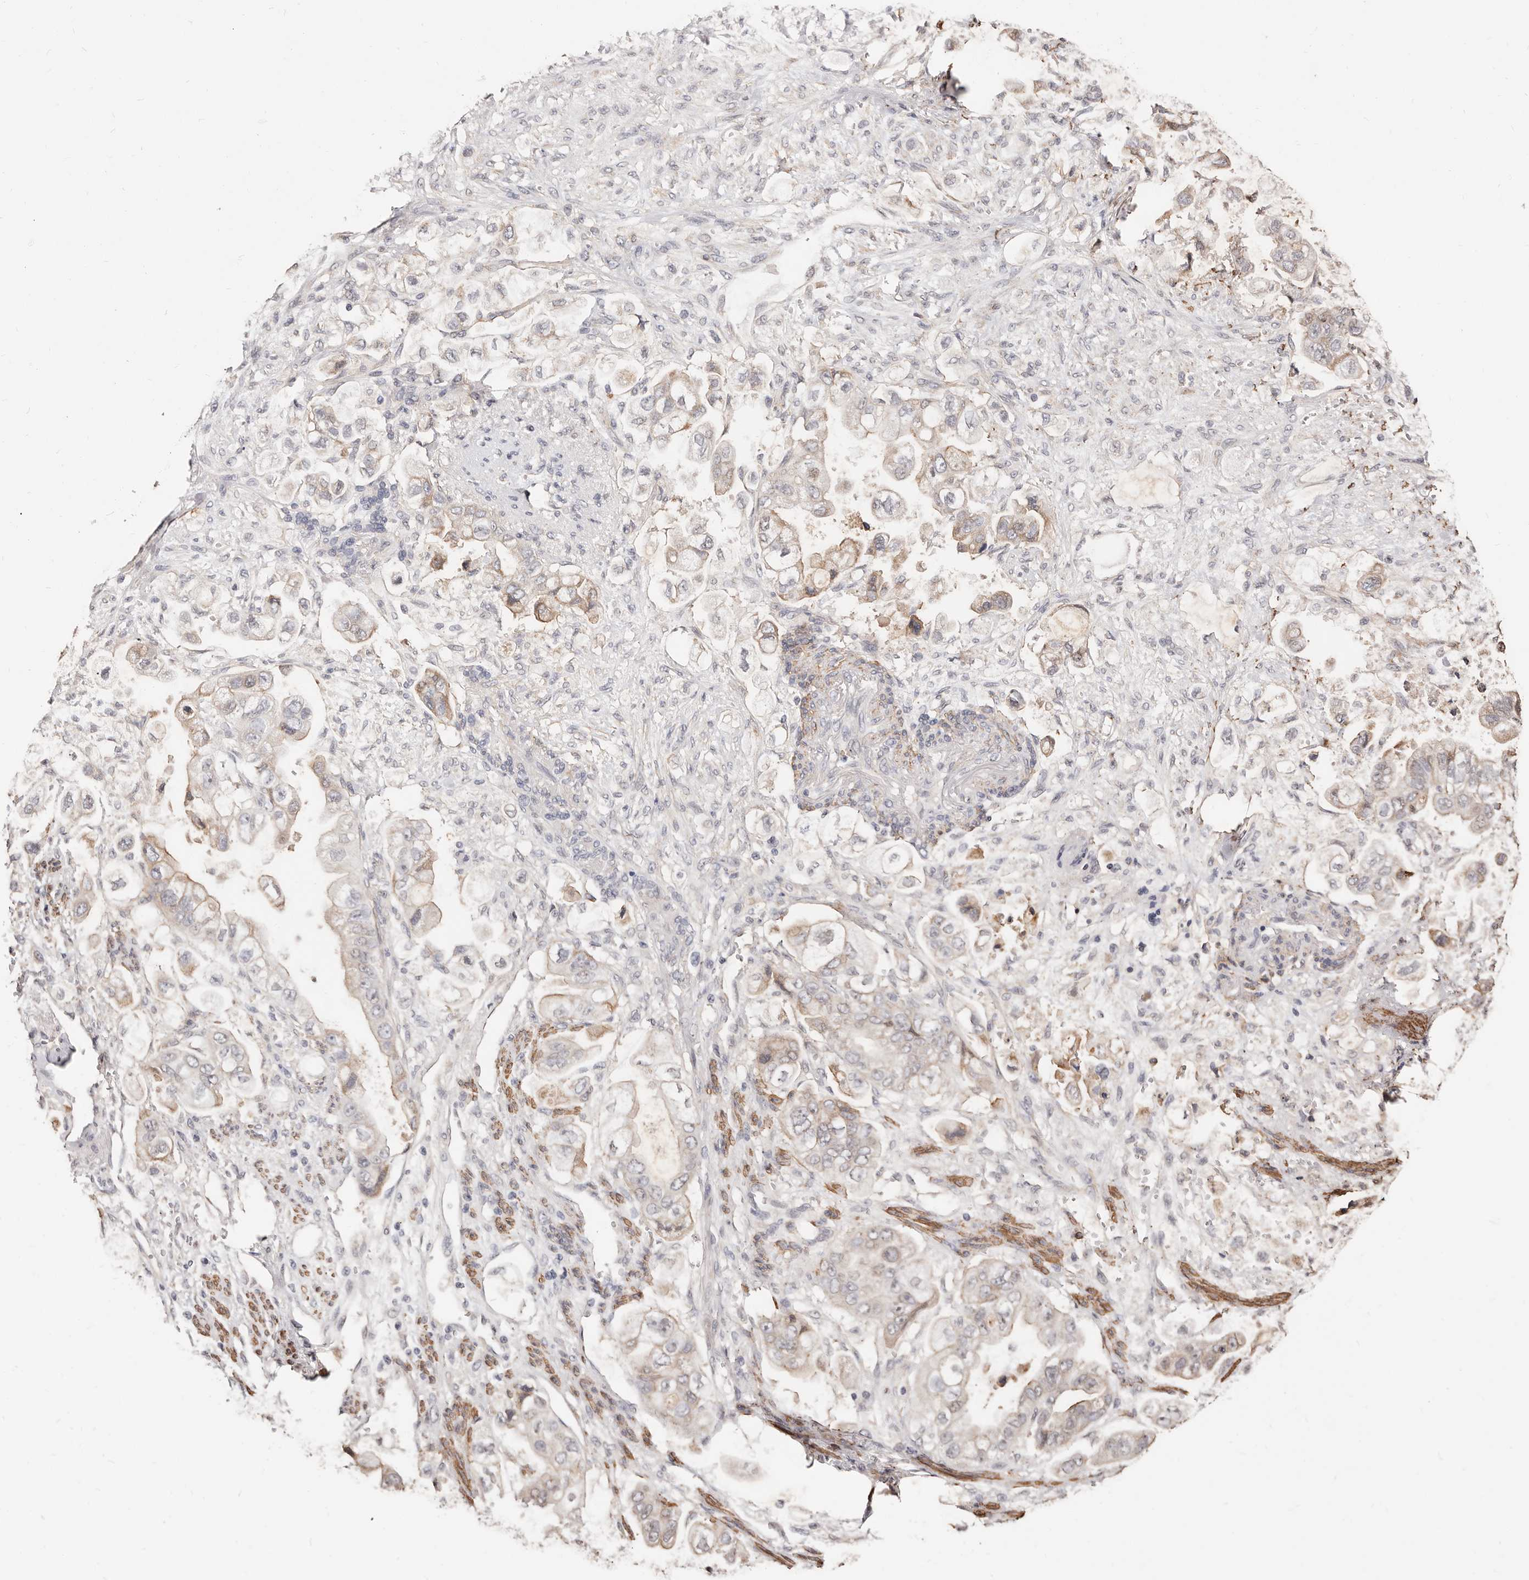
{"staining": {"intensity": "weak", "quantity": "<25%", "location": "cytoplasmic/membranous"}, "tissue": "stomach cancer", "cell_type": "Tumor cells", "image_type": "cancer", "snomed": [{"axis": "morphology", "description": "Adenocarcinoma, NOS"}, {"axis": "topography", "description": "Stomach"}], "caption": "Immunohistochemistry of human adenocarcinoma (stomach) shows no expression in tumor cells.", "gene": "TRIP13", "patient": {"sex": "male", "age": 62}}